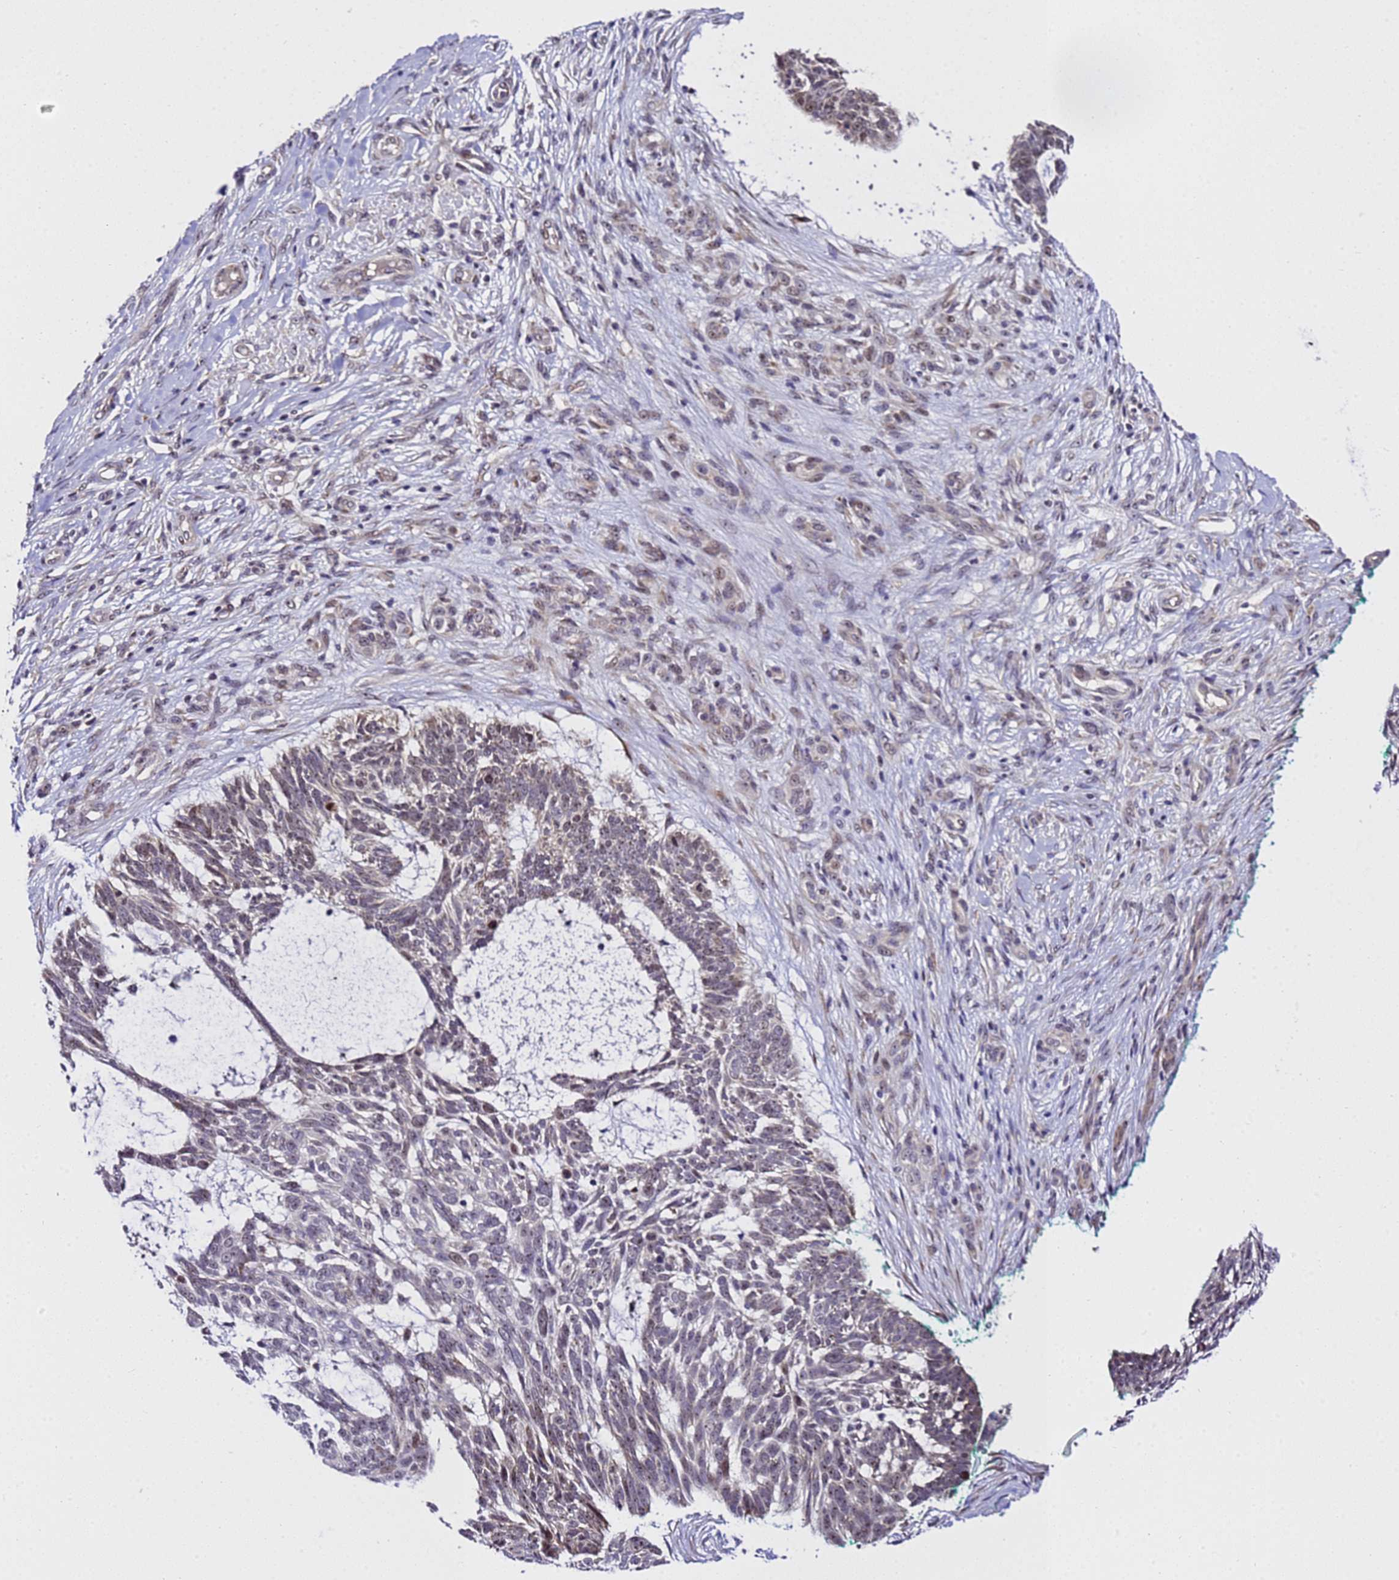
{"staining": {"intensity": "weak", "quantity": "25%-75%", "location": "nuclear"}, "tissue": "skin cancer", "cell_type": "Tumor cells", "image_type": "cancer", "snomed": [{"axis": "morphology", "description": "Basal cell carcinoma"}, {"axis": "topography", "description": "Skin"}], "caption": "Basal cell carcinoma (skin) stained for a protein reveals weak nuclear positivity in tumor cells. The protein is shown in brown color, while the nuclei are stained blue.", "gene": "SLX4IP", "patient": {"sex": "male", "age": 88}}